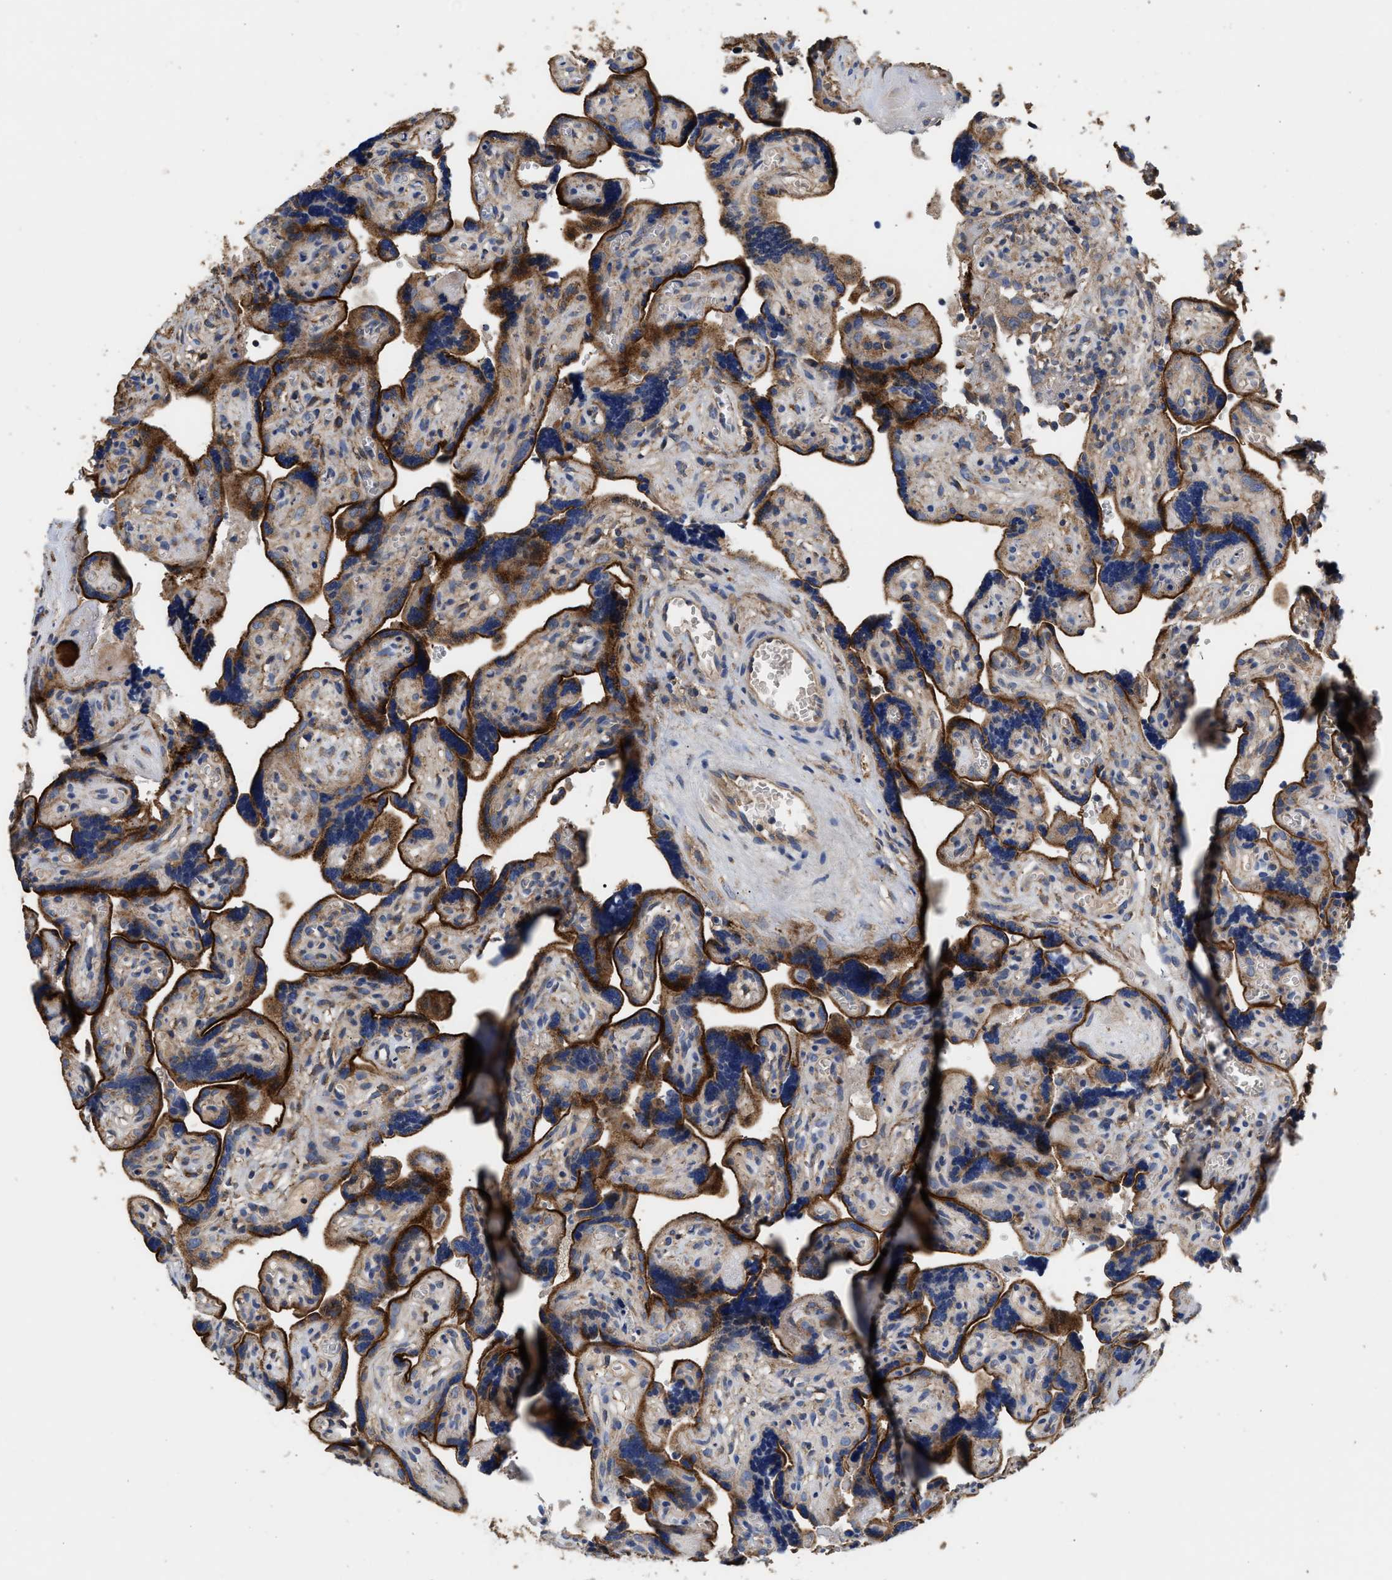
{"staining": {"intensity": "moderate", "quantity": ">75%", "location": "cytoplasmic/membranous"}, "tissue": "placenta", "cell_type": "Decidual cells", "image_type": "normal", "snomed": [{"axis": "morphology", "description": "Normal tissue, NOS"}, {"axis": "topography", "description": "Placenta"}], "caption": "Protein staining by immunohistochemistry (IHC) demonstrates moderate cytoplasmic/membranous staining in about >75% of decidual cells in normal placenta.", "gene": "KLB", "patient": {"sex": "female", "age": 30}}